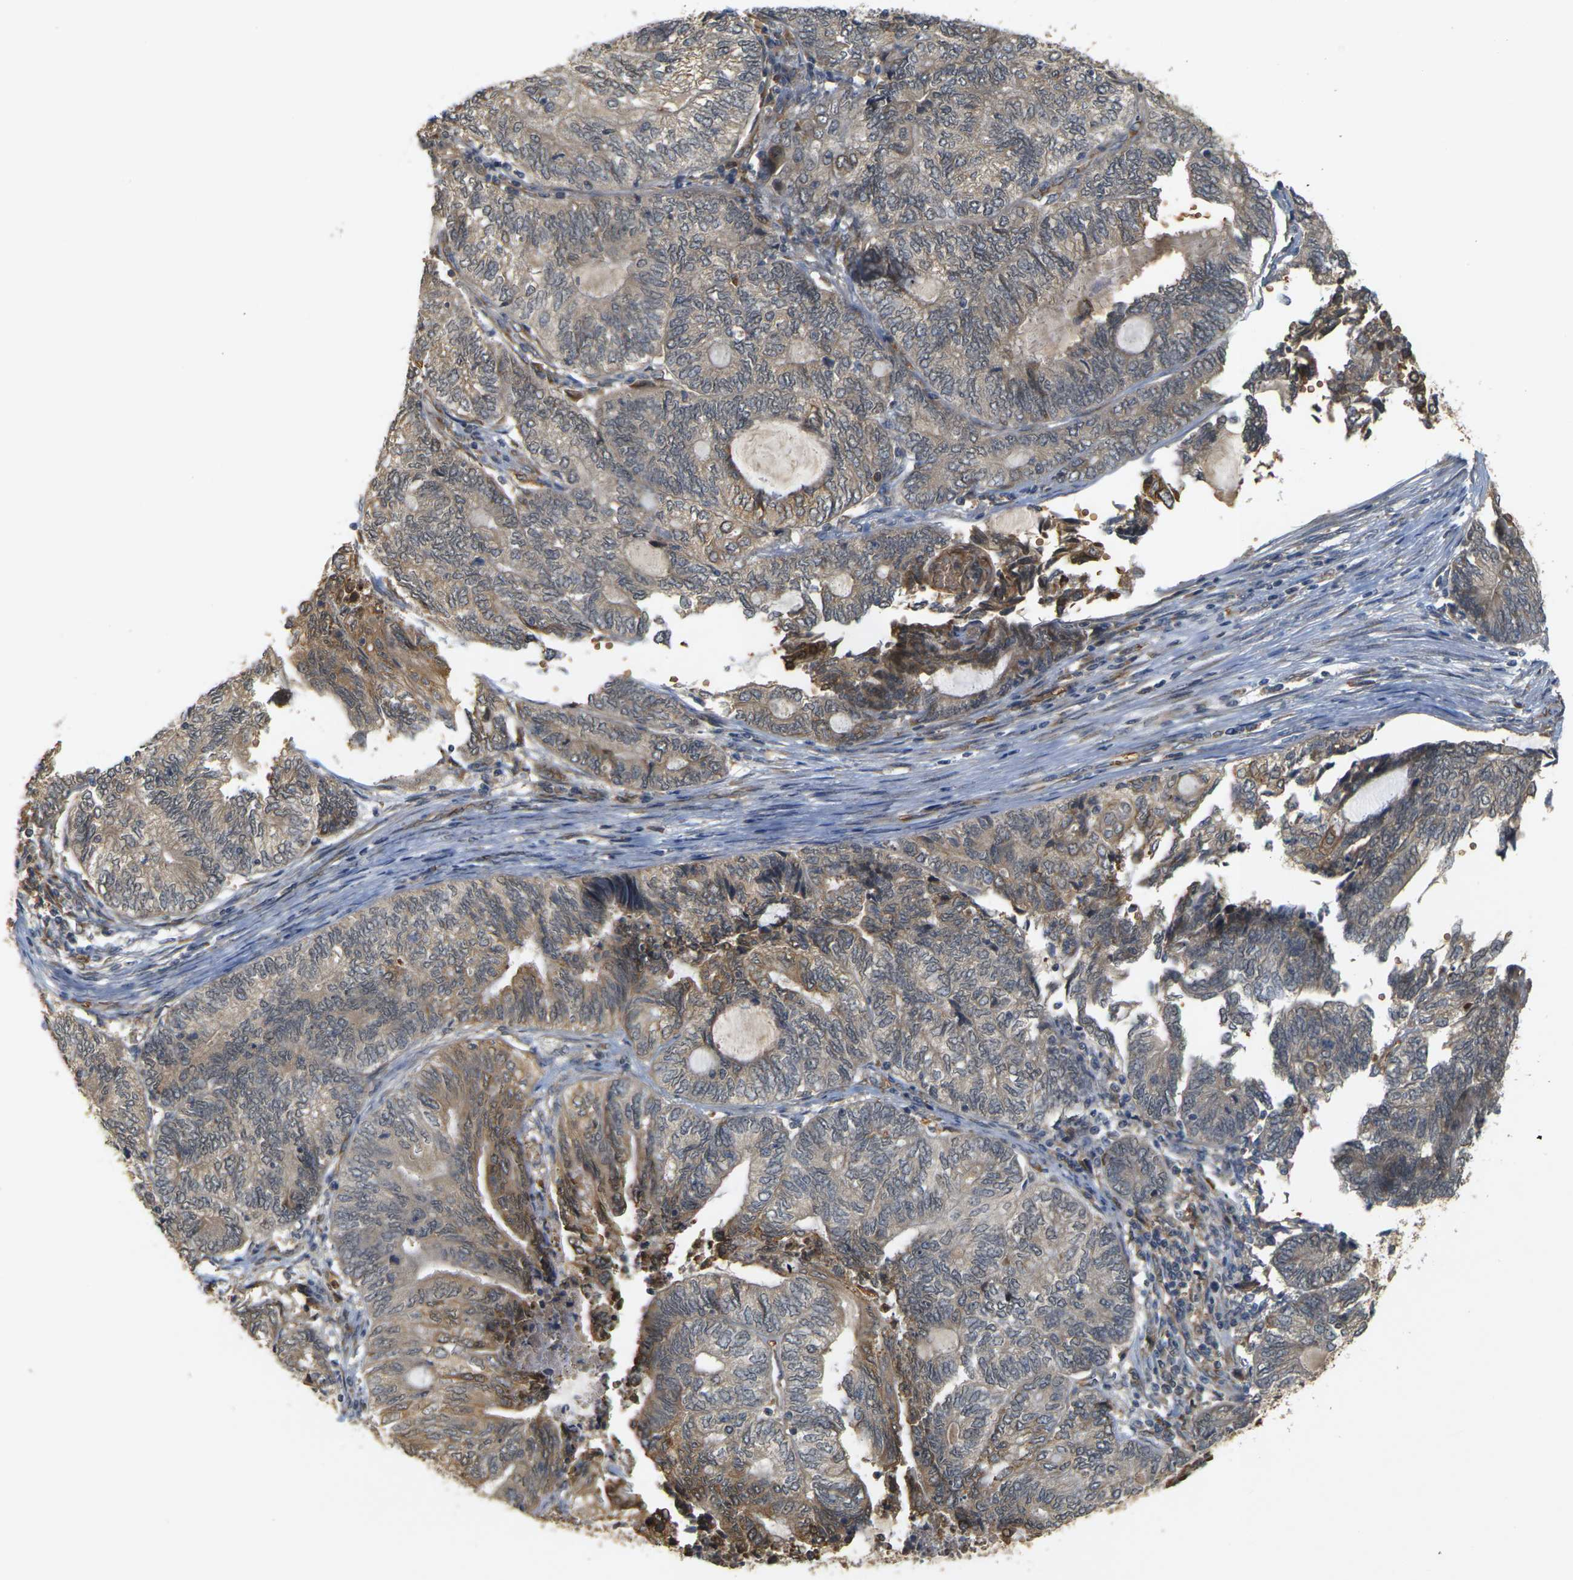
{"staining": {"intensity": "moderate", "quantity": "25%-75%", "location": "cytoplasmic/membranous"}, "tissue": "endometrial cancer", "cell_type": "Tumor cells", "image_type": "cancer", "snomed": [{"axis": "morphology", "description": "Adenocarcinoma, NOS"}, {"axis": "topography", "description": "Uterus"}, {"axis": "topography", "description": "Endometrium"}], "caption": "Protein positivity by IHC shows moderate cytoplasmic/membranous positivity in about 25%-75% of tumor cells in endometrial adenocarcinoma. Immunohistochemistry (ihc) stains the protein in brown and the nuclei are stained blue.", "gene": "MEGF9", "patient": {"sex": "female", "age": 70}}